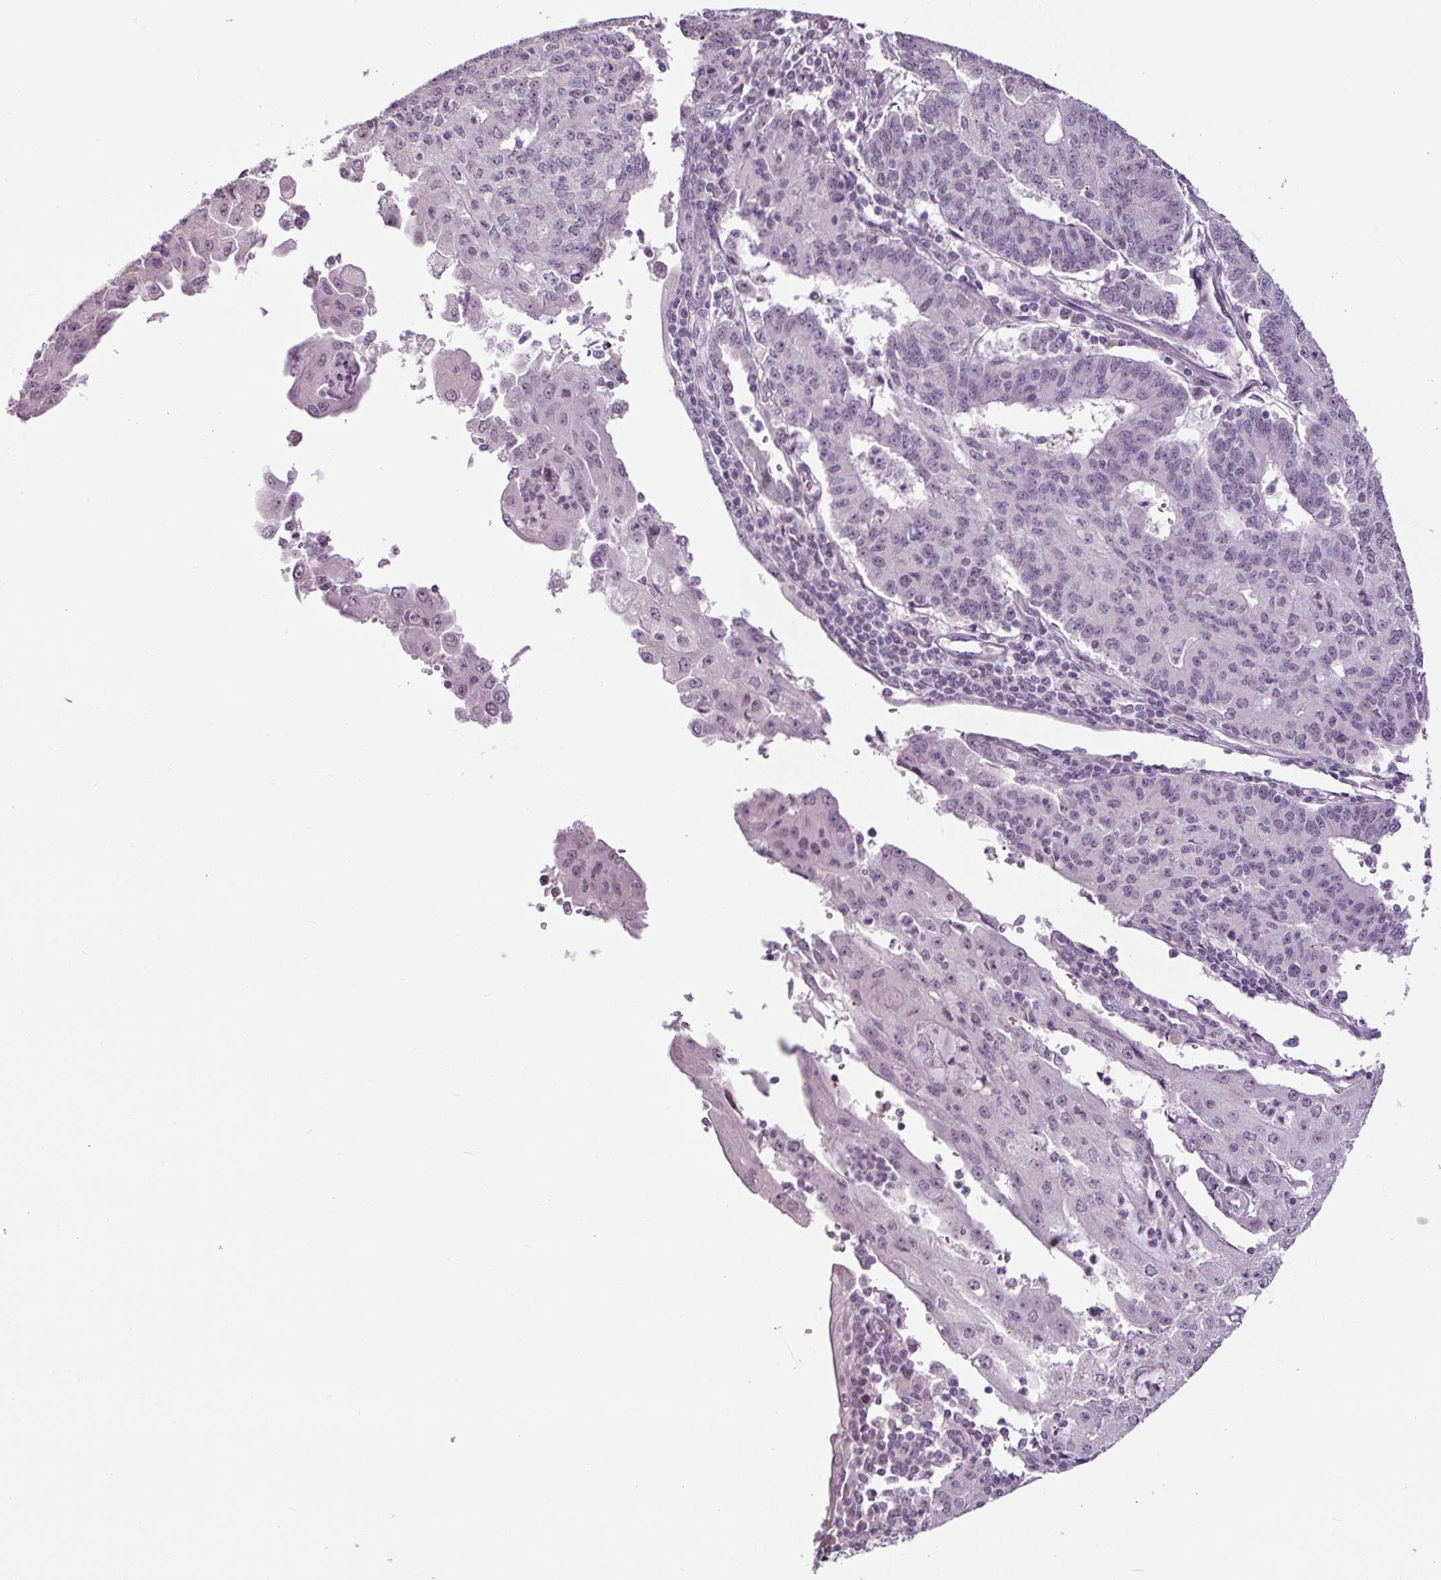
{"staining": {"intensity": "negative", "quantity": "none", "location": "none"}, "tissue": "endometrial cancer", "cell_type": "Tumor cells", "image_type": "cancer", "snomed": [{"axis": "morphology", "description": "Adenocarcinoma, NOS"}, {"axis": "topography", "description": "Endometrium"}], "caption": "This micrograph is of endometrial cancer stained with immunohistochemistry to label a protein in brown with the nuclei are counter-stained blue. There is no staining in tumor cells.", "gene": "RACGAP1", "patient": {"sex": "female", "age": 56}}